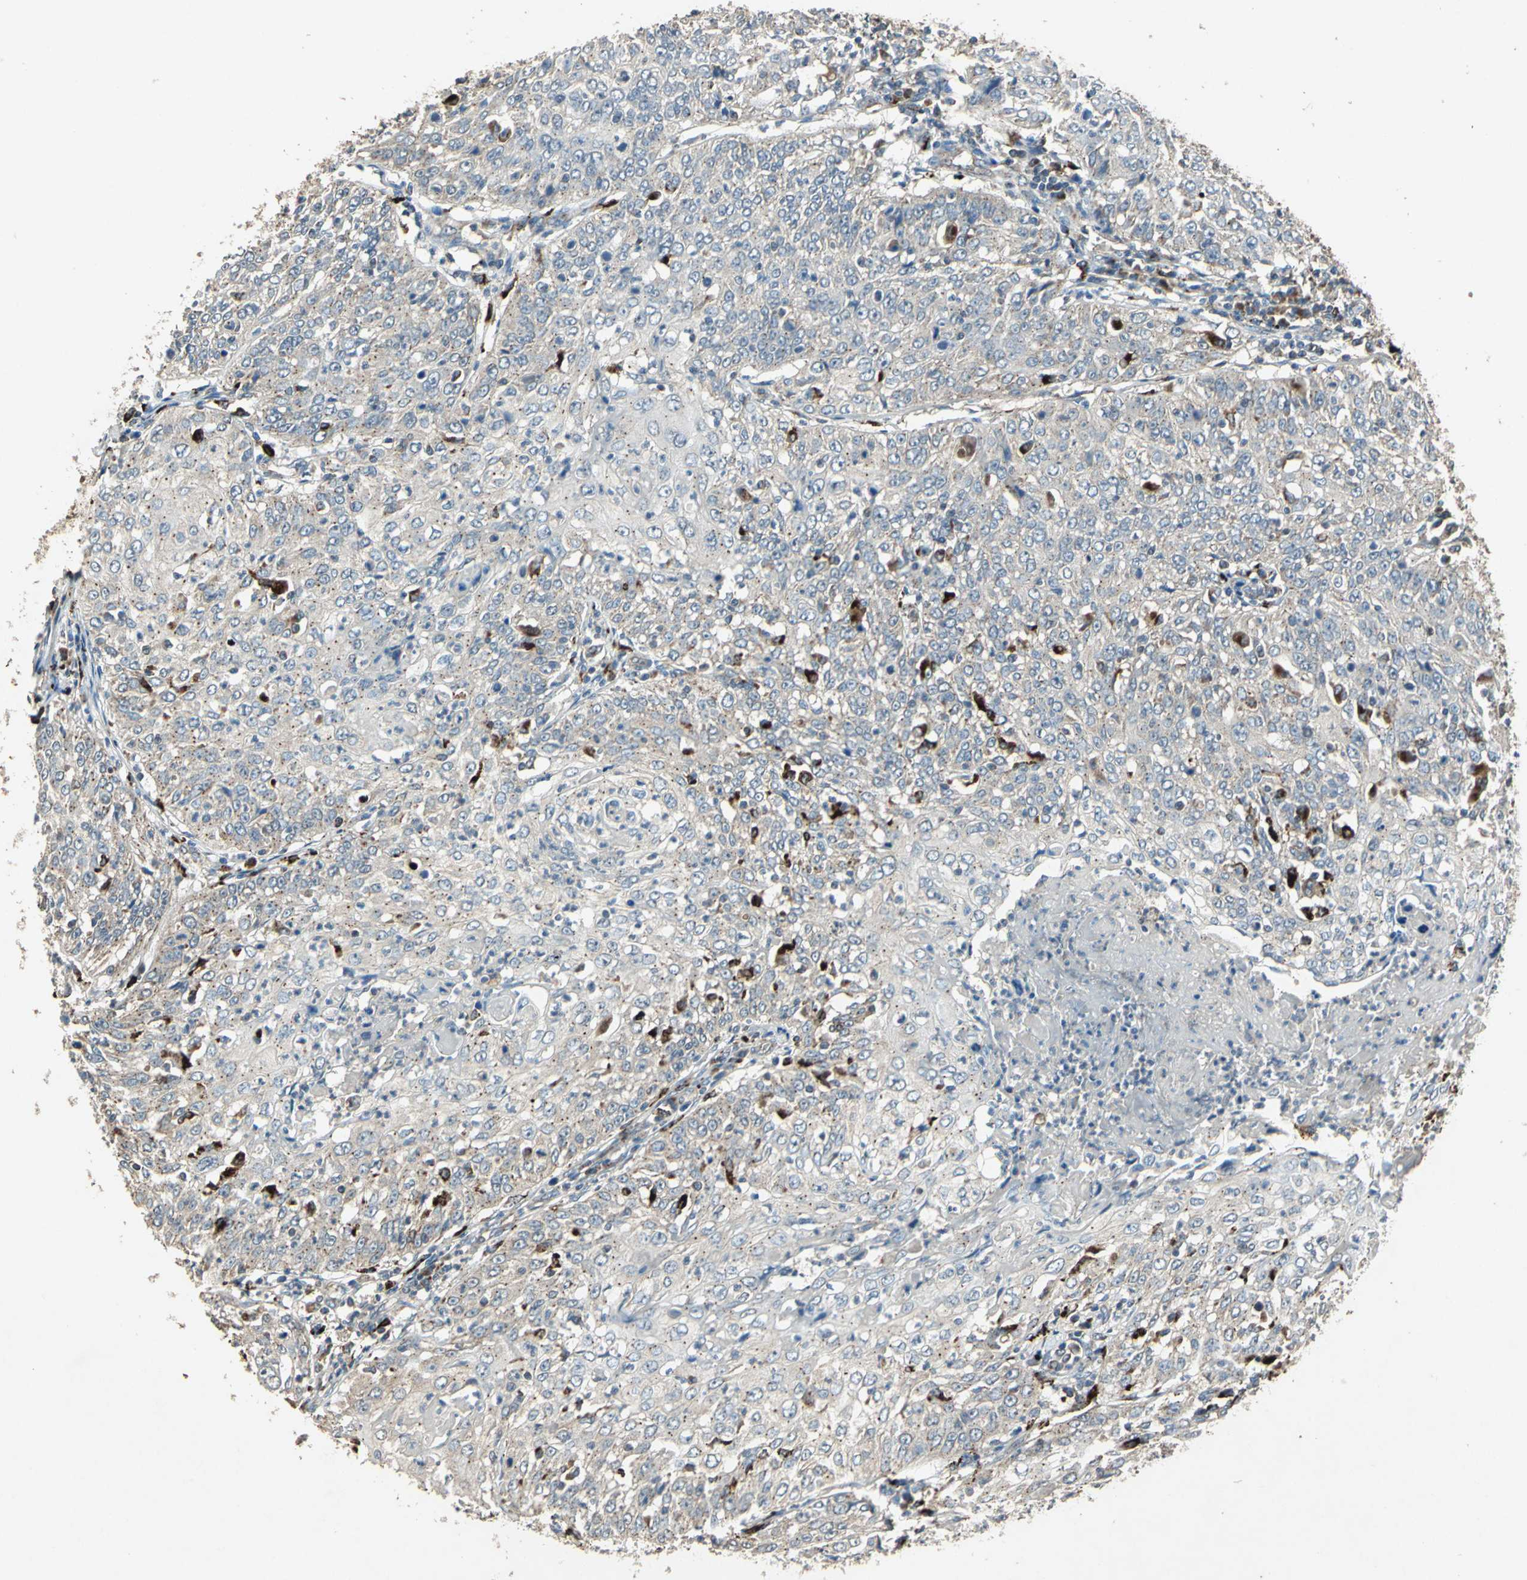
{"staining": {"intensity": "weak", "quantity": "25%-75%", "location": "cytoplasmic/membranous"}, "tissue": "cervical cancer", "cell_type": "Tumor cells", "image_type": "cancer", "snomed": [{"axis": "morphology", "description": "Squamous cell carcinoma, NOS"}, {"axis": "topography", "description": "Cervix"}], "caption": "Brown immunohistochemical staining in cervical cancer (squamous cell carcinoma) reveals weak cytoplasmic/membranous positivity in about 25%-75% of tumor cells. (Stains: DAB (3,3'-diaminobenzidine) in brown, nuclei in blue, Microscopy: brightfield microscopy at high magnification).", "gene": "POLRMT", "patient": {"sex": "female", "age": 39}}